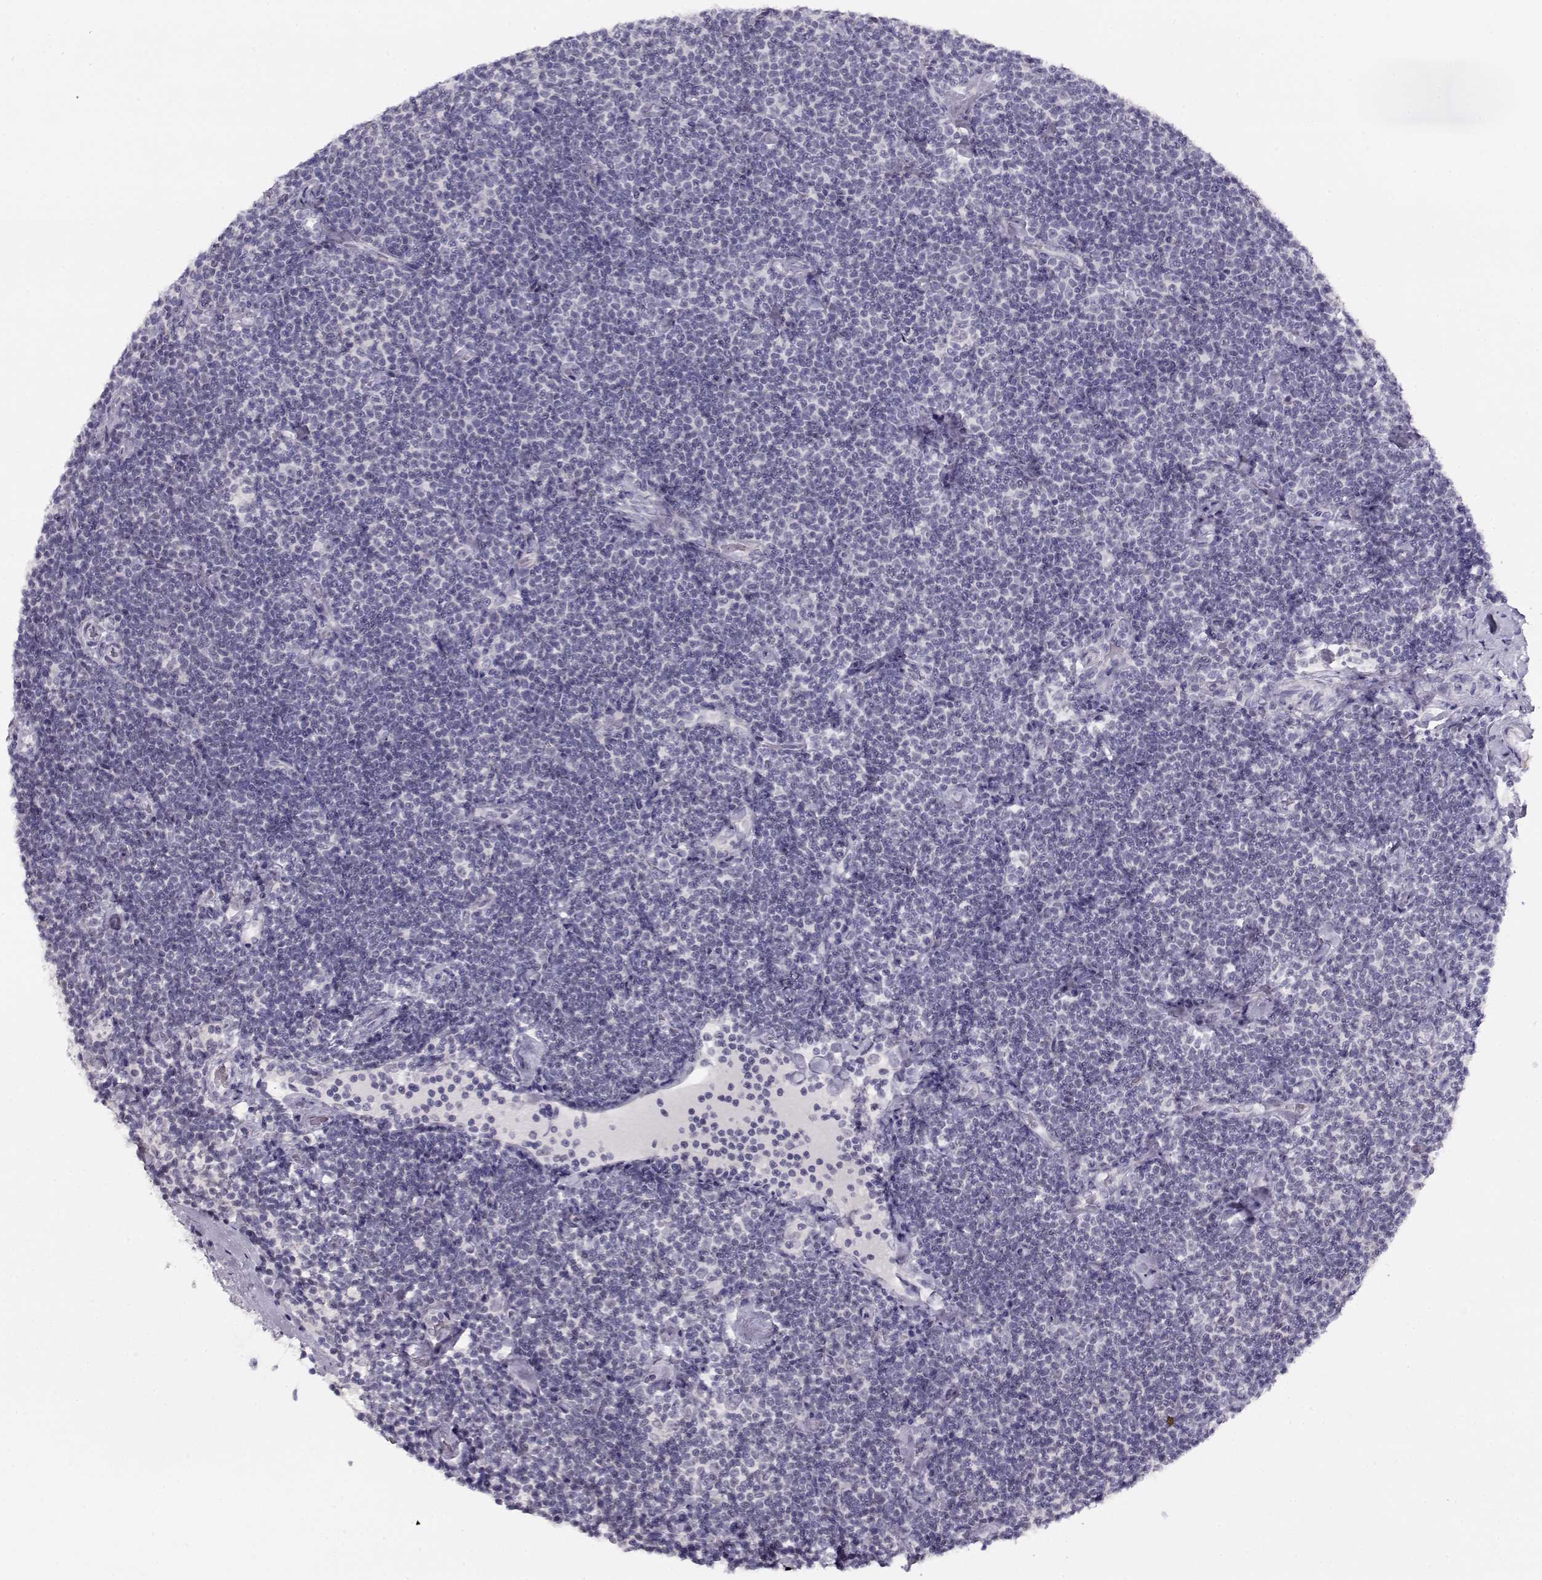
{"staining": {"intensity": "negative", "quantity": "none", "location": "none"}, "tissue": "lymphoma", "cell_type": "Tumor cells", "image_type": "cancer", "snomed": [{"axis": "morphology", "description": "Malignant lymphoma, non-Hodgkin's type, Low grade"}, {"axis": "topography", "description": "Lymph node"}], "caption": "Human lymphoma stained for a protein using IHC displays no staining in tumor cells.", "gene": "IMPG1", "patient": {"sex": "male", "age": 81}}